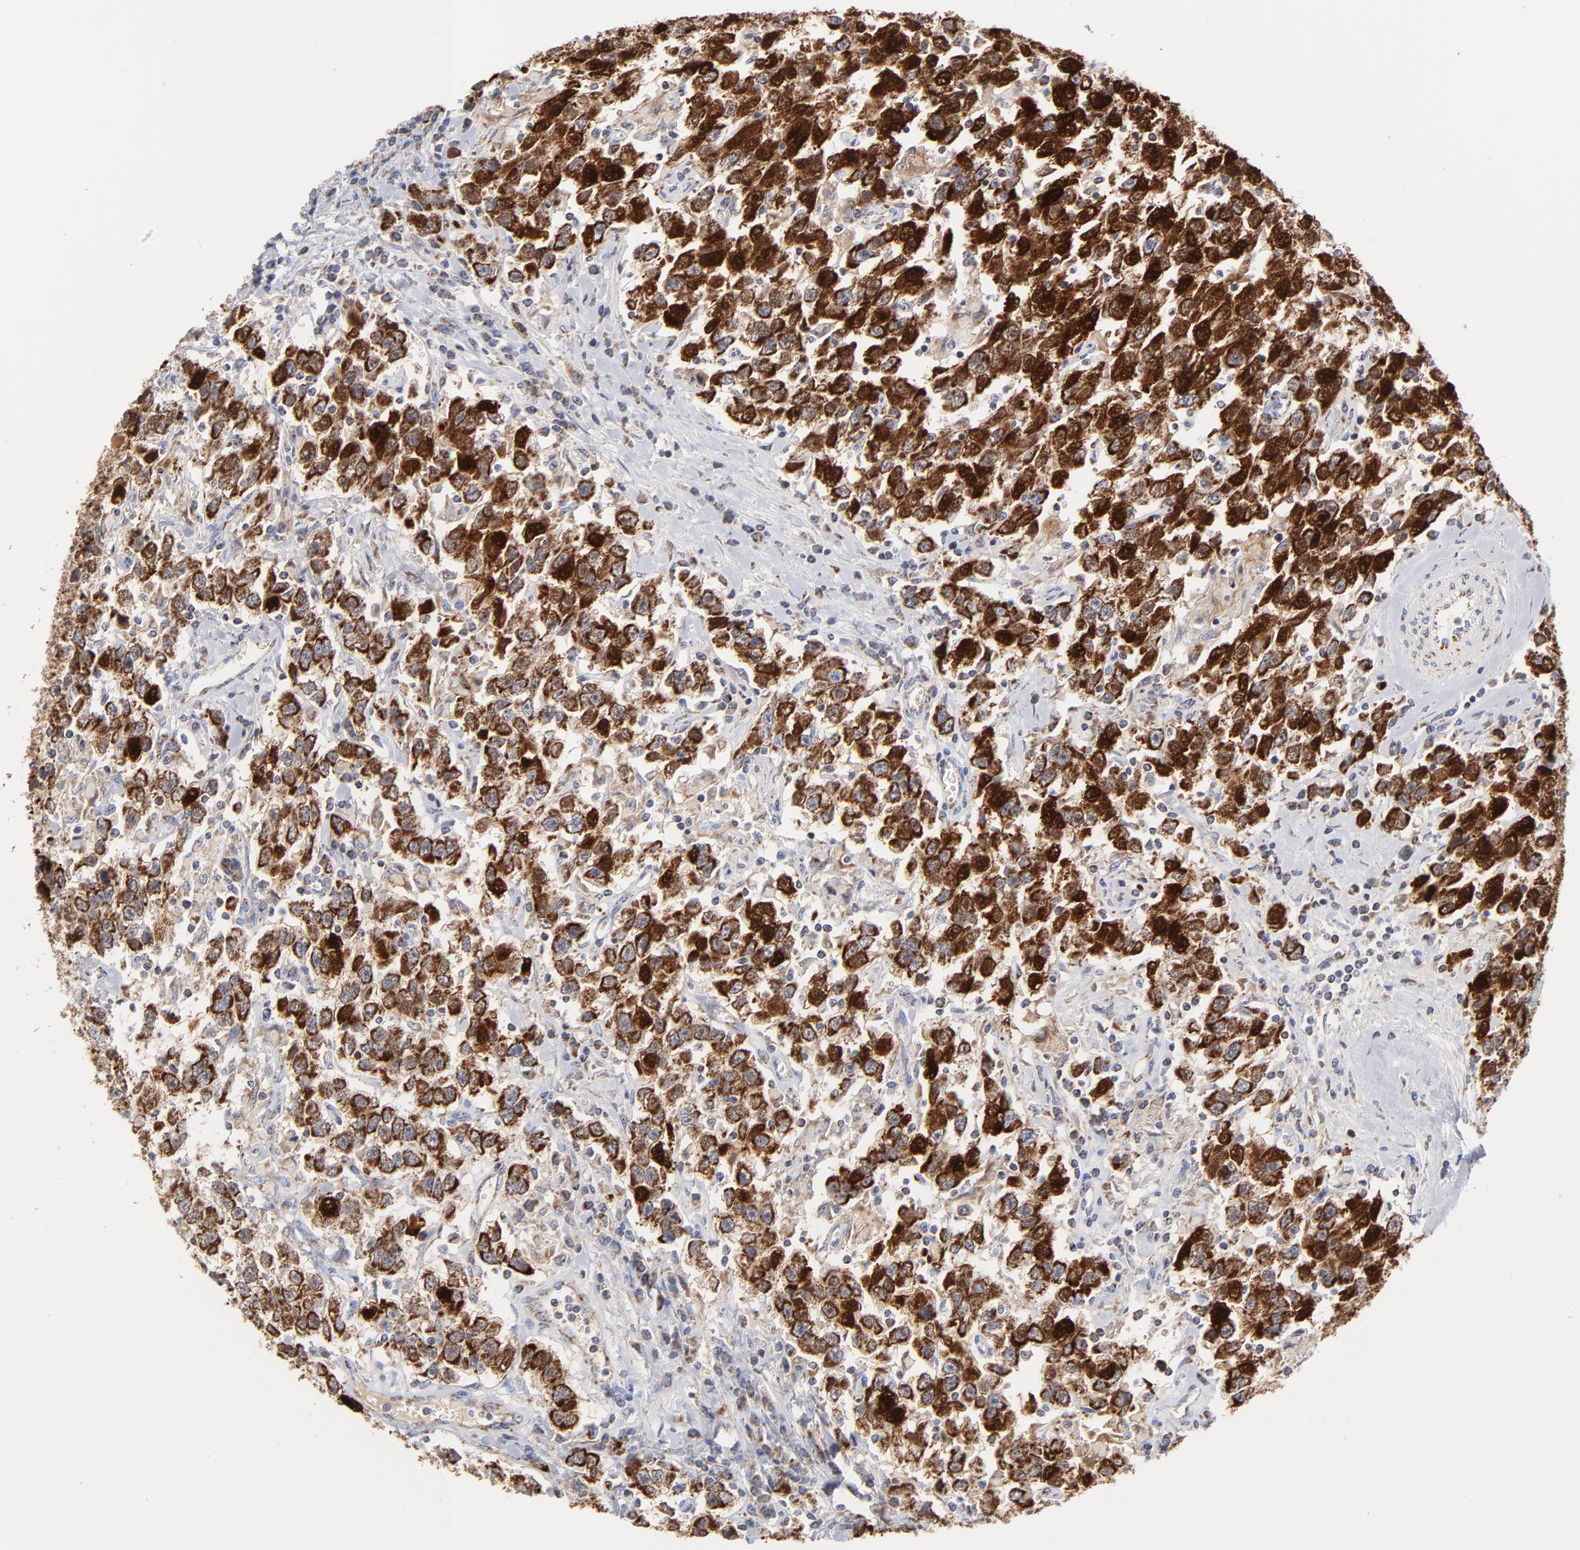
{"staining": {"intensity": "strong", "quantity": ">75%", "location": "cytoplasmic/membranous"}, "tissue": "testis cancer", "cell_type": "Tumor cells", "image_type": "cancer", "snomed": [{"axis": "morphology", "description": "Seminoma, NOS"}, {"axis": "topography", "description": "Testis"}], "caption": "Approximately >75% of tumor cells in testis seminoma reveal strong cytoplasmic/membranous protein staining as visualized by brown immunohistochemical staining.", "gene": "DIABLO", "patient": {"sex": "male", "age": 41}}